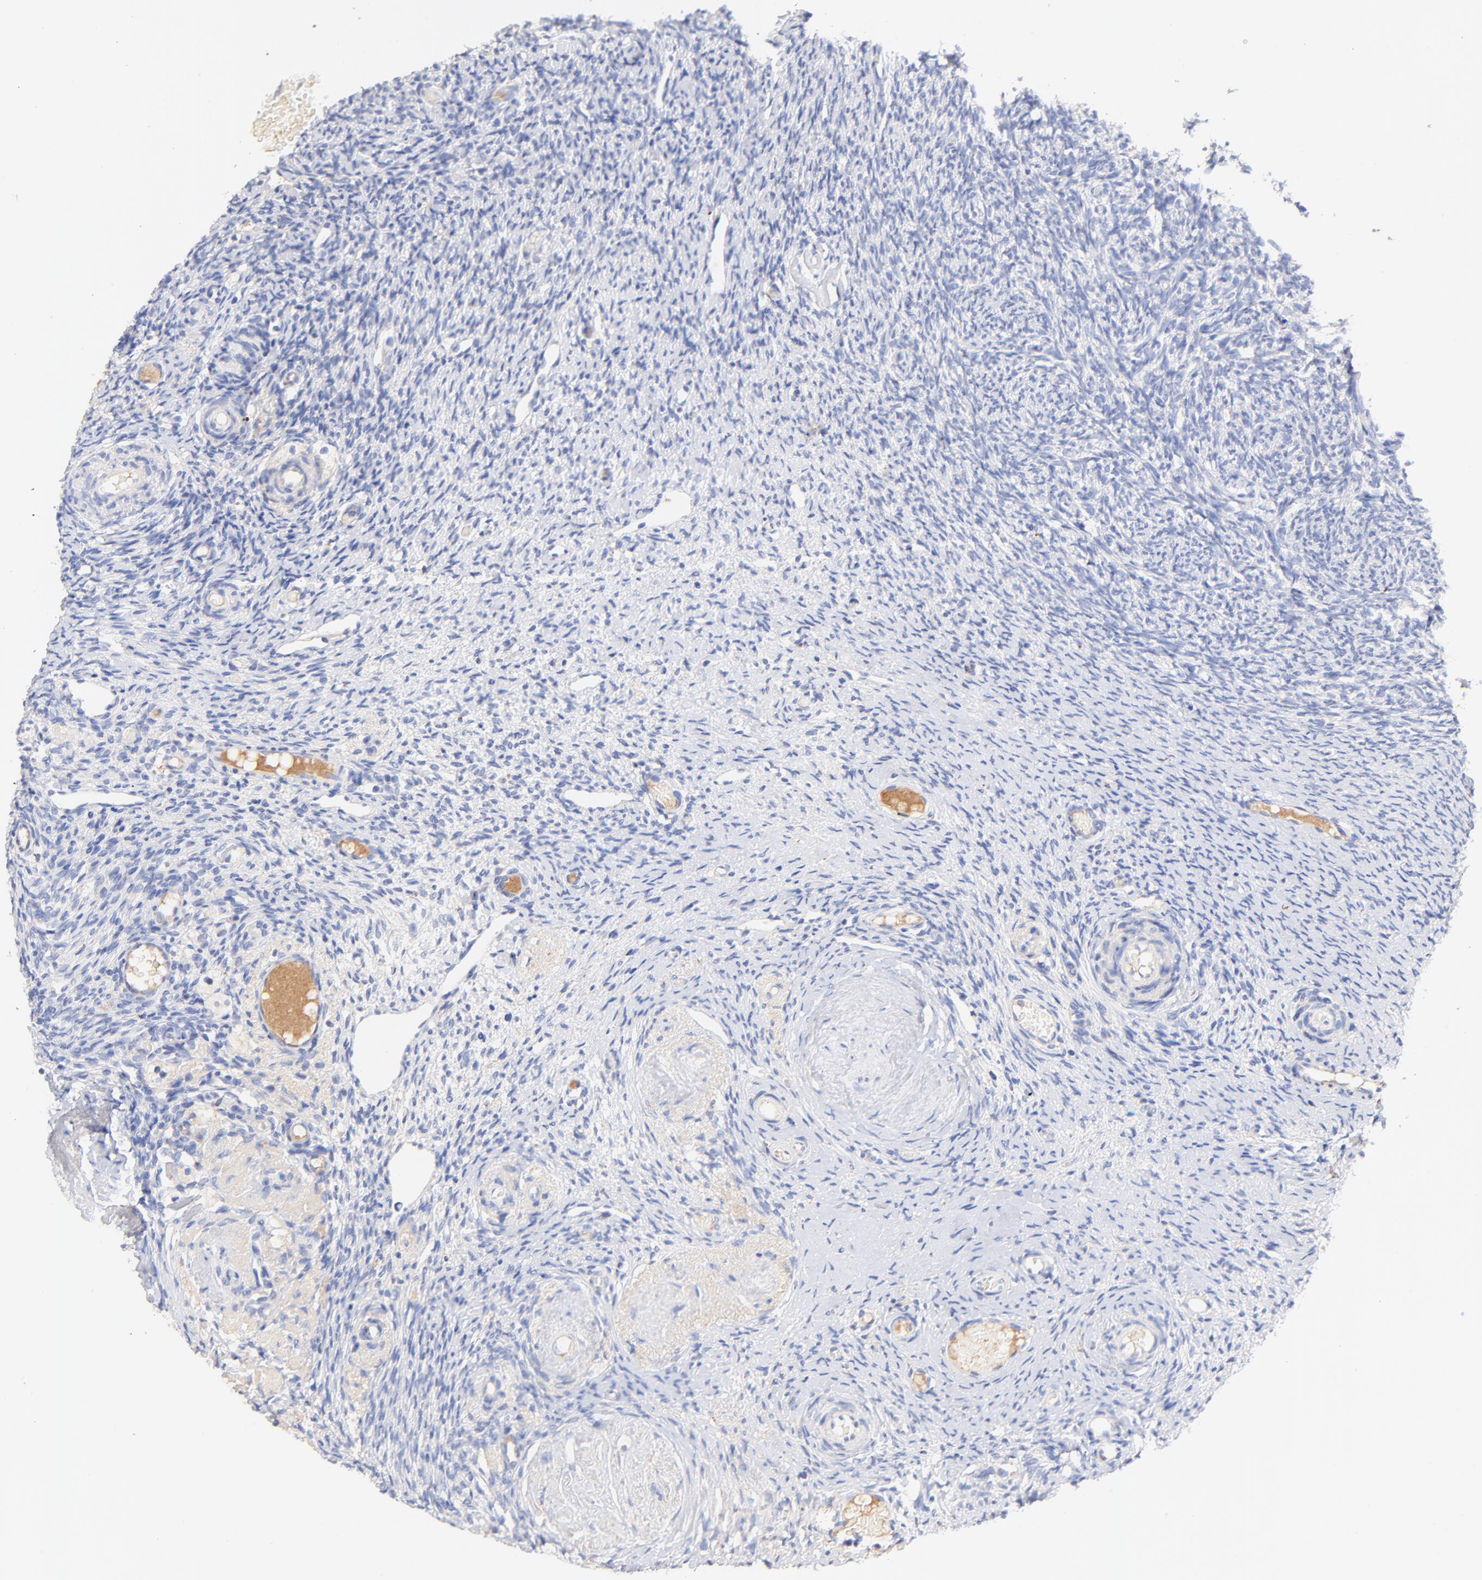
{"staining": {"intensity": "negative", "quantity": "none", "location": "none"}, "tissue": "ovary", "cell_type": "Ovarian stroma cells", "image_type": "normal", "snomed": [{"axis": "morphology", "description": "Normal tissue, NOS"}, {"axis": "topography", "description": "Ovary"}], "caption": "DAB (3,3'-diaminobenzidine) immunohistochemical staining of unremarkable ovary shows no significant expression in ovarian stroma cells. (DAB (3,3'-diaminobenzidine) immunohistochemistry, high magnification).", "gene": "IGLV7", "patient": {"sex": "female", "age": 60}}